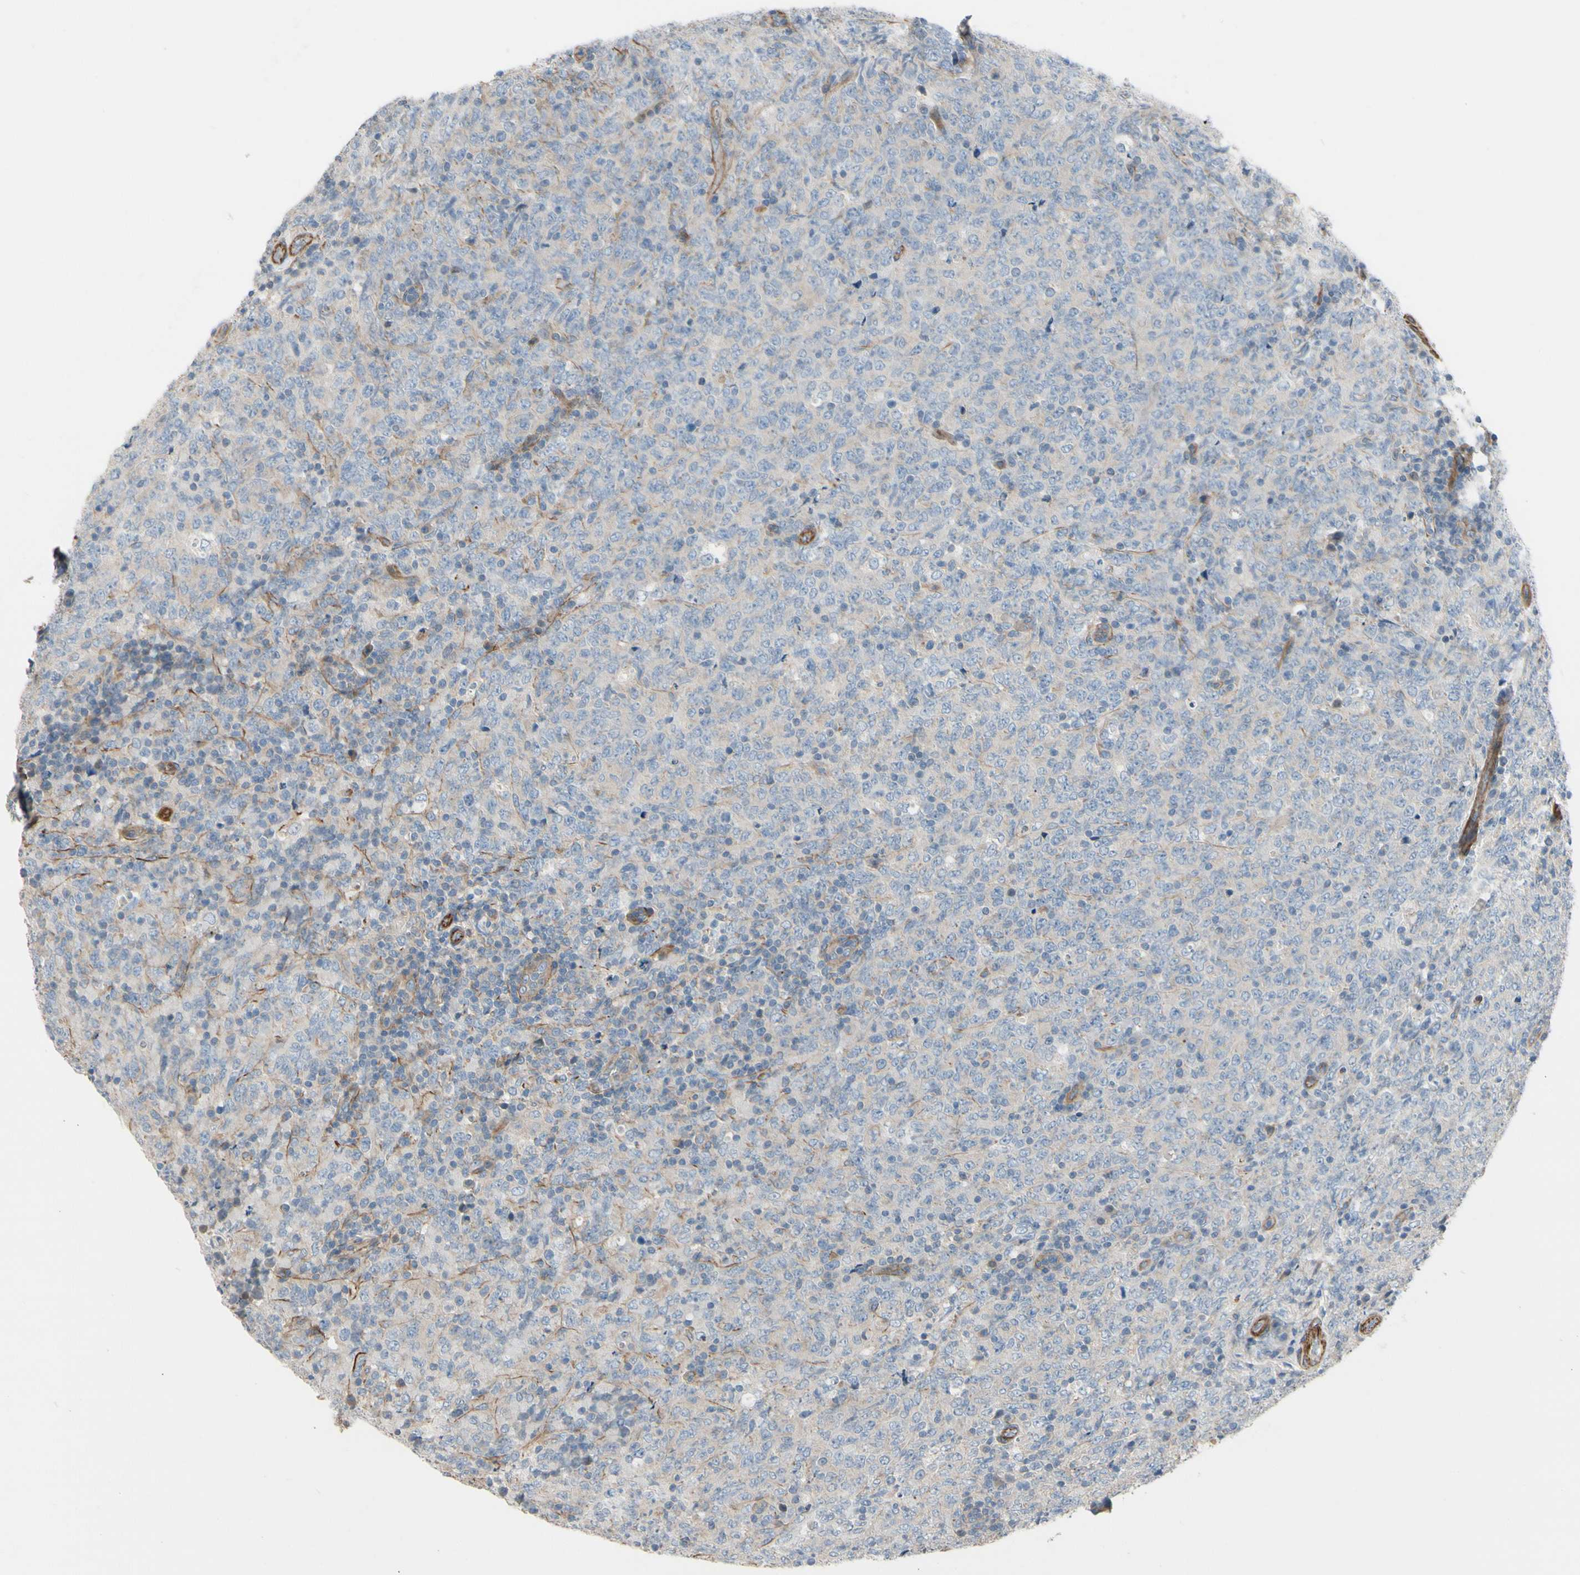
{"staining": {"intensity": "negative", "quantity": "none", "location": "none"}, "tissue": "lymphoma", "cell_type": "Tumor cells", "image_type": "cancer", "snomed": [{"axis": "morphology", "description": "Malignant lymphoma, non-Hodgkin's type, High grade"}, {"axis": "topography", "description": "Tonsil"}], "caption": "High-grade malignant lymphoma, non-Hodgkin's type stained for a protein using IHC demonstrates no positivity tumor cells.", "gene": "TPM1", "patient": {"sex": "female", "age": 36}}